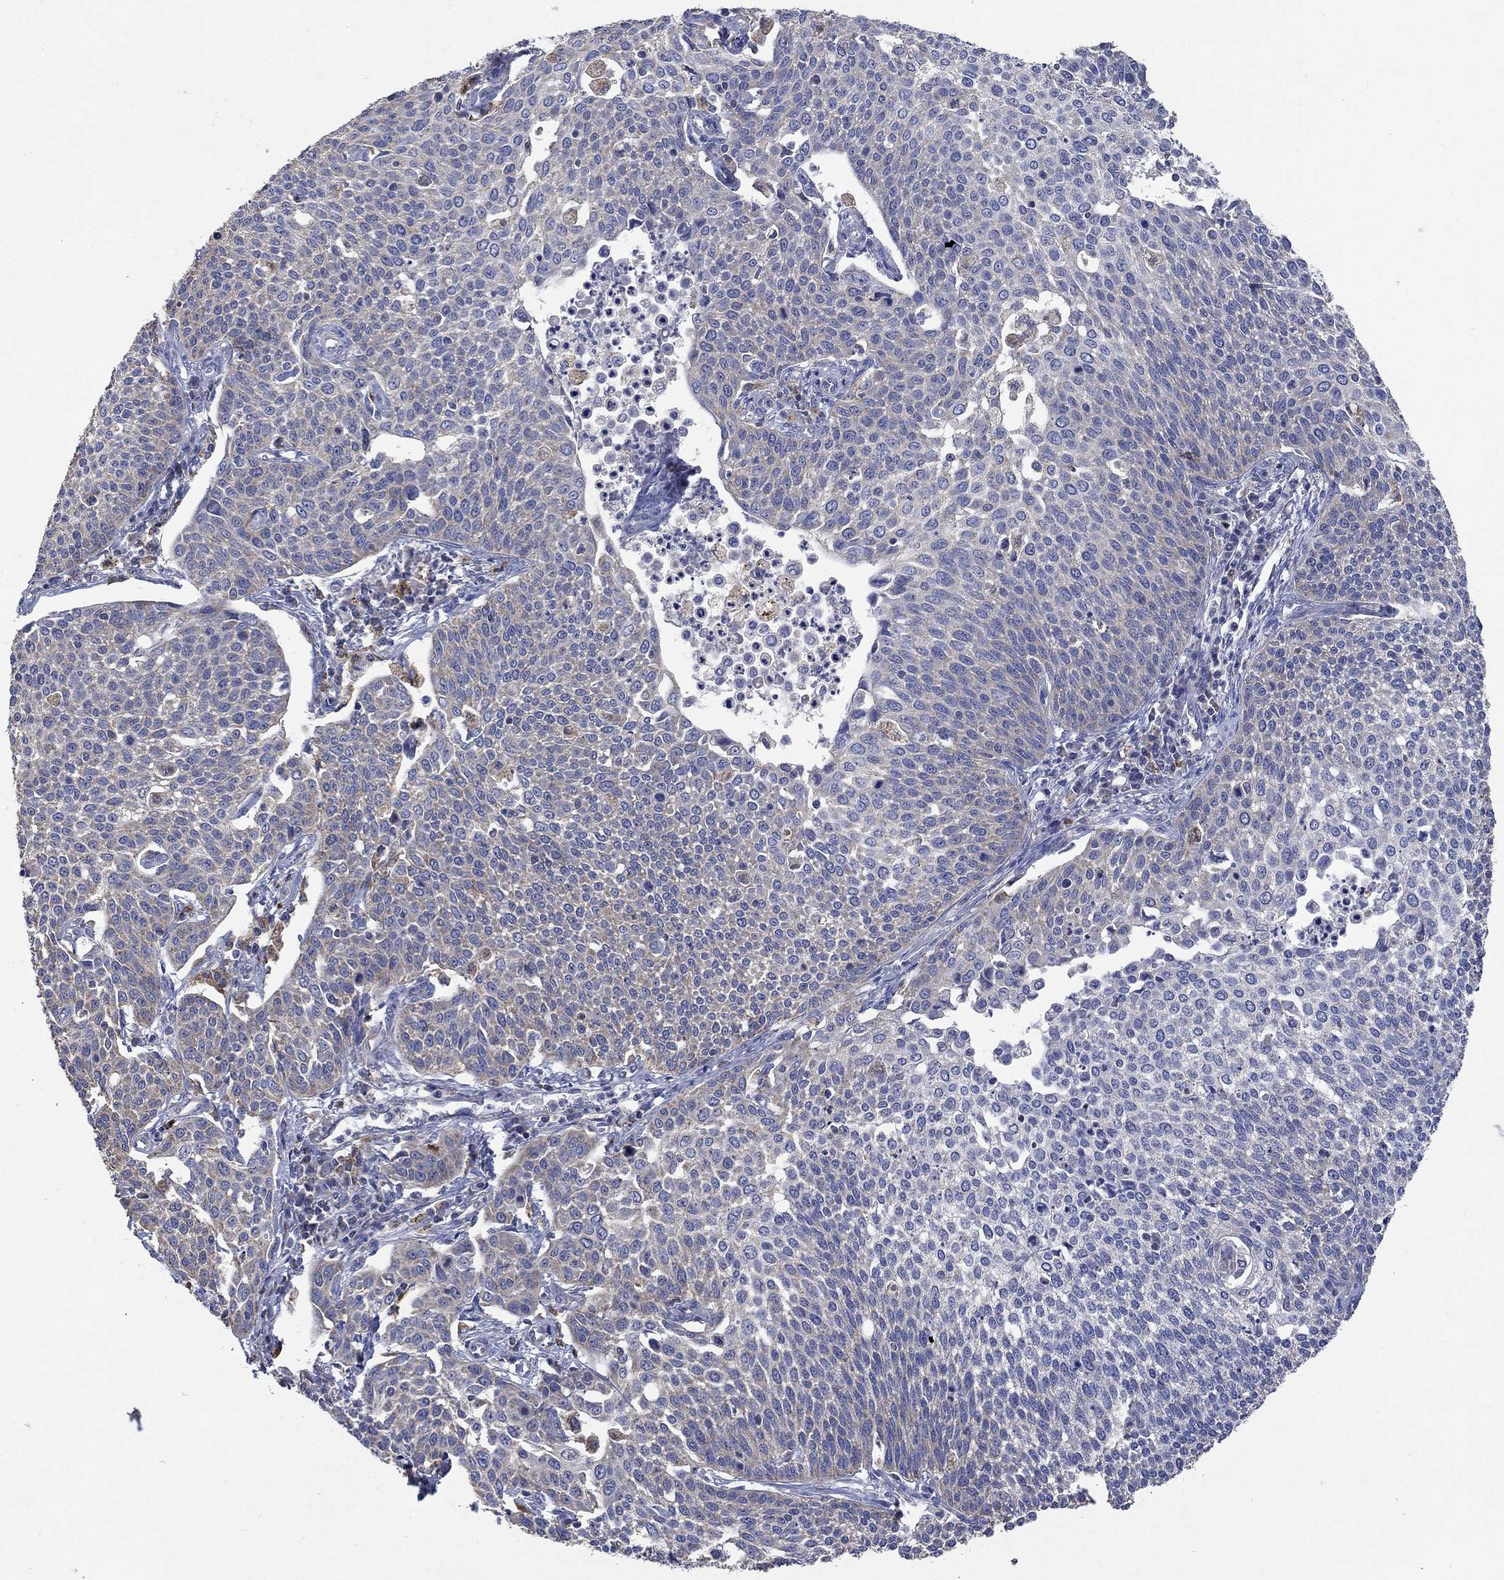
{"staining": {"intensity": "weak", "quantity": "25%-75%", "location": "cytoplasmic/membranous"}, "tissue": "cervical cancer", "cell_type": "Tumor cells", "image_type": "cancer", "snomed": [{"axis": "morphology", "description": "Squamous cell carcinoma, NOS"}, {"axis": "topography", "description": "Cervix"}], "caption": "A photomicrograph of cervical cancer (squamous cell carcinoma) stained for a protein demonstrates weak cytoplasmic/membranous brown staining in tumor cells.", "gene": "UGT8", "patient": {"sex": "female", "age": 34}}